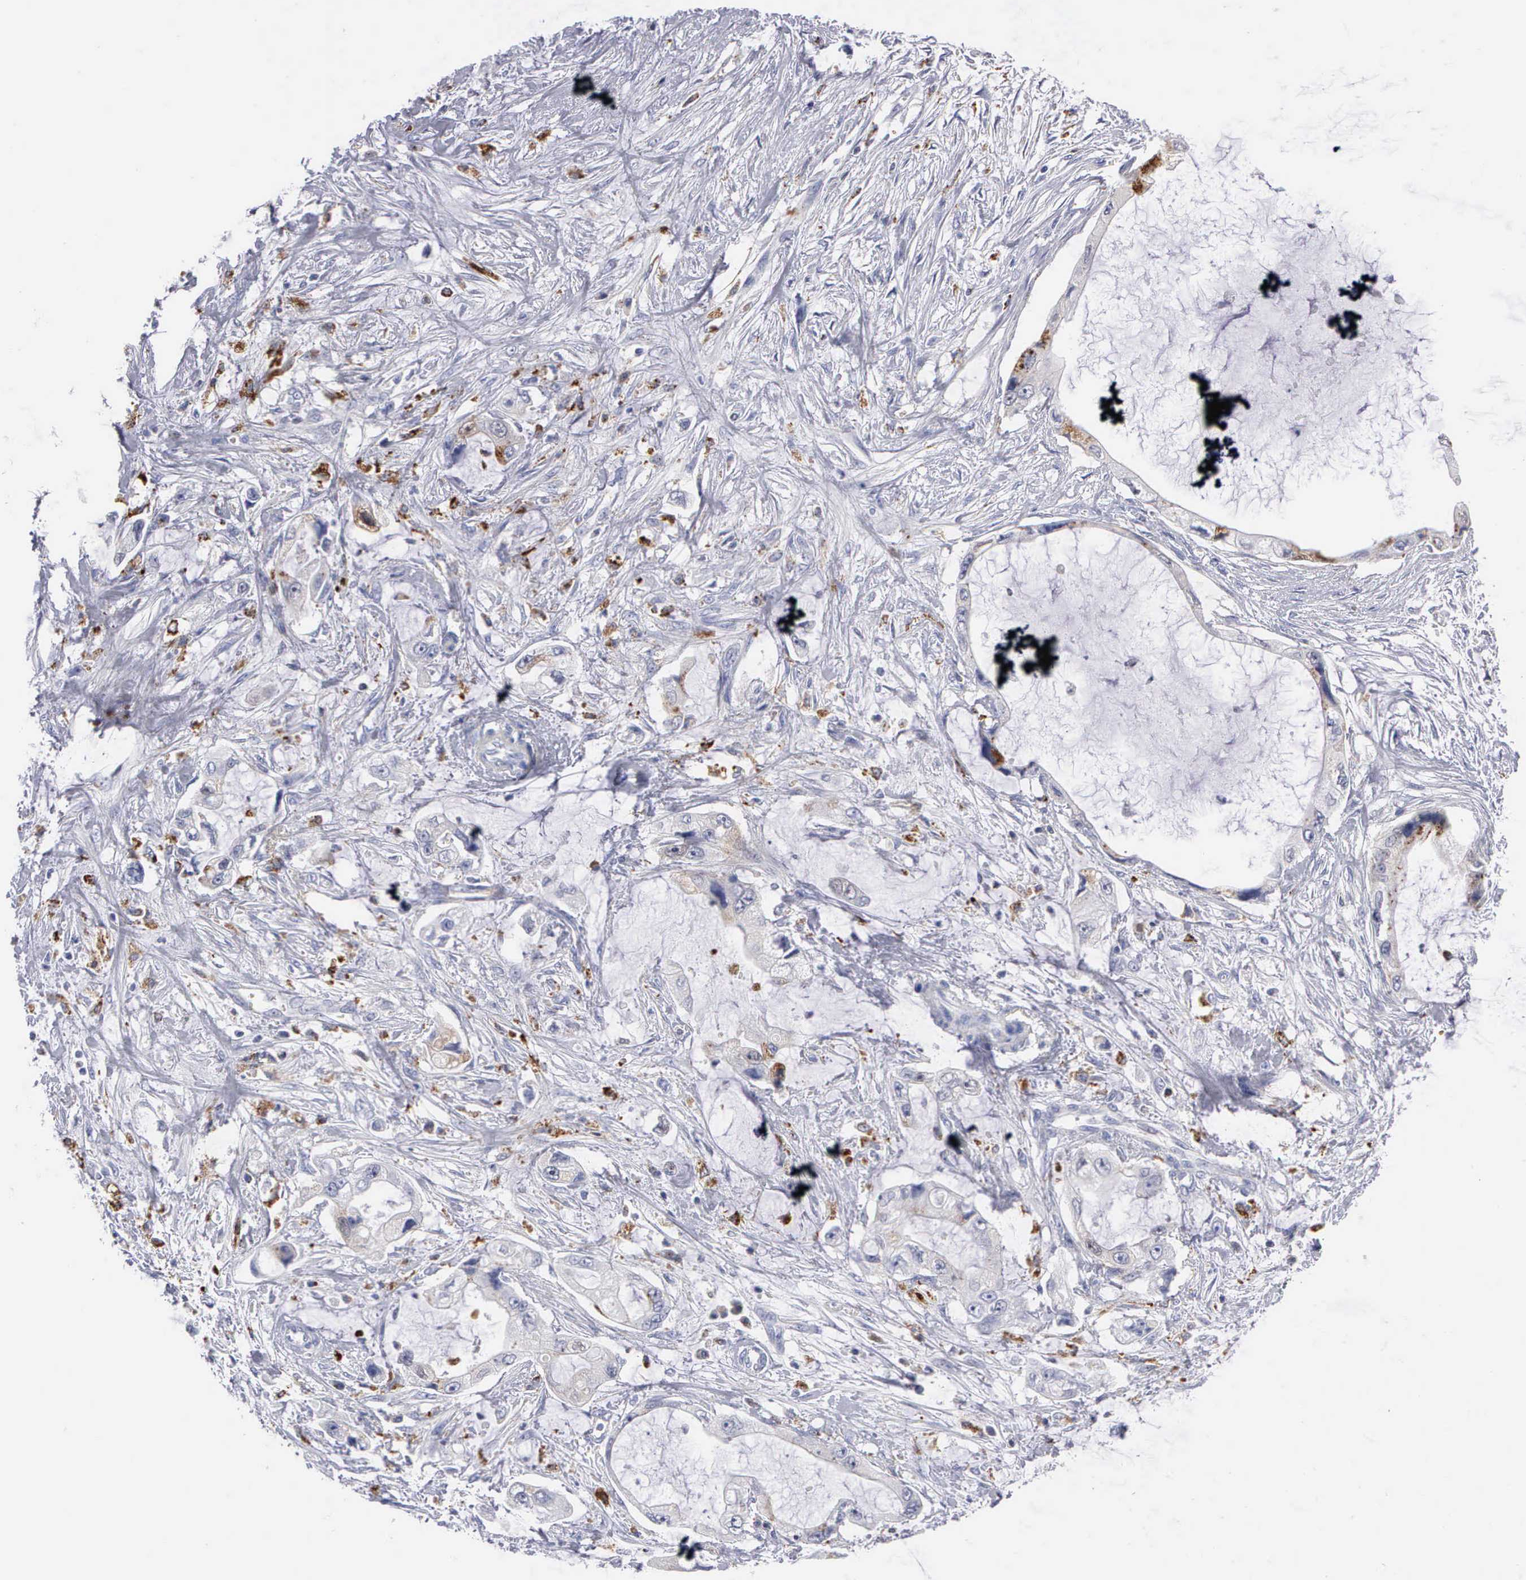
{"staining": {"intensity": "moderate", "quantity": "<25%", "location": "cytoplasmic/membranous"}, "tissue": "pancreatic cancer", "cell_type": "Tumor cells", "image_type": "cancer", "snomed": [{"axis": "morphology", "description": "Adenocarcinoma, NOS"}, {"axis": "topography", "description": "Pancreas"}, {"axis": "topography", "description": "Stomach, upper"}], "caption": "This is a photomicrograph of immunohistochemistry staining of adenocarcinoma (pancreatic), which shows moderate expression in the cytoplasmic/membranous of tumor cells.", "gene": "CTSH", "patient": {"sex": "male", "age": 77}}